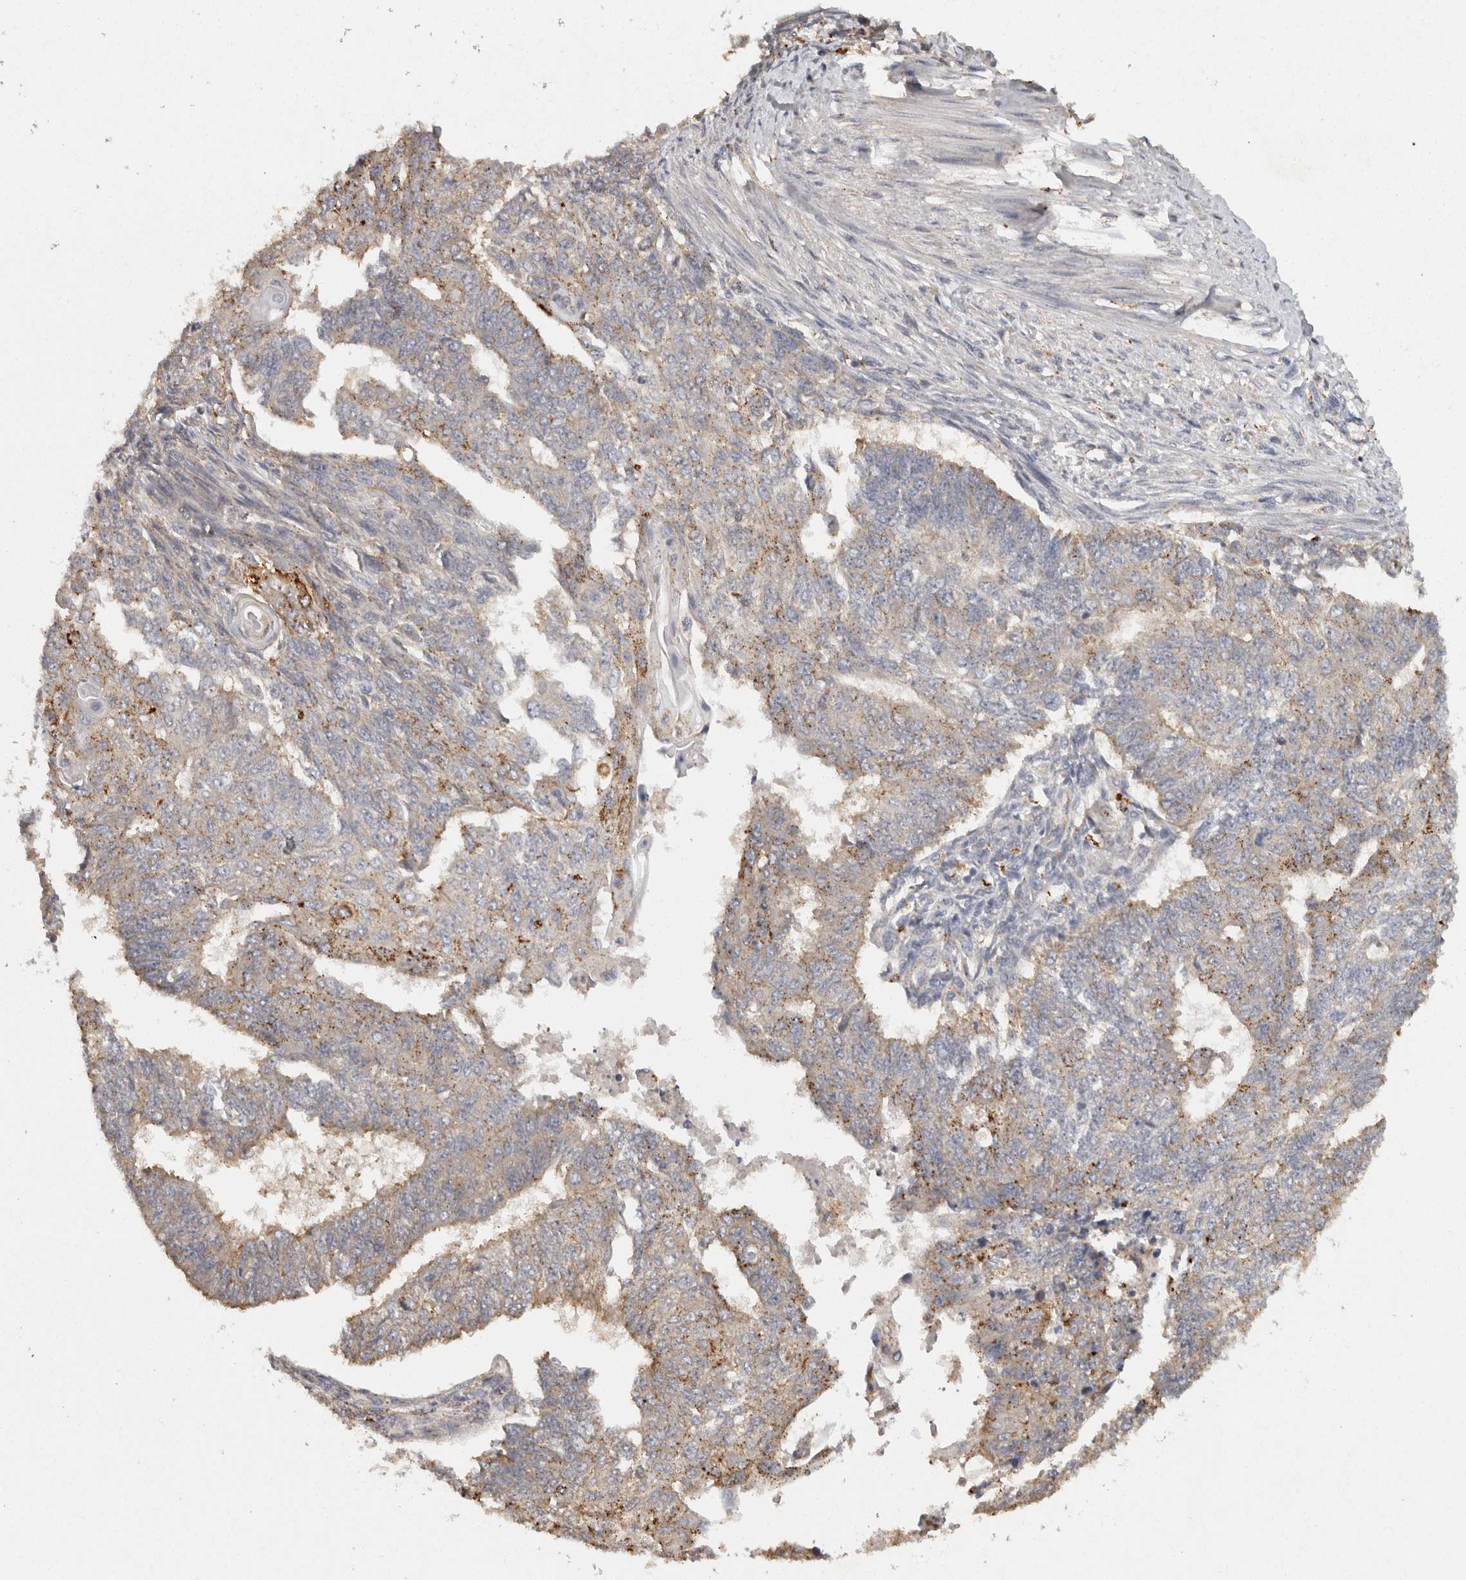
{"staining": {"intensity": "moderate", "quantity": "<25%", "location": "cytoplasmic/membranous"}, "tissue": "endometrial cancer", "cell_type": "Tumor cells", "image_type": "cancer", "snomed": [{"axis": "morphology", "description": "Adenocarcinoma, NOS"}, {"axis": "topography", "description": "Endometrium"}], "caption": "Endometrial cancer (adenocarcinoma) stained with DAB IHC shows low levels of moderate cytoplasmic/membranous staining in about <25% of tumor cells.", "gene": "ACAT2", "patient": {"sex": "female", "age": 32}}